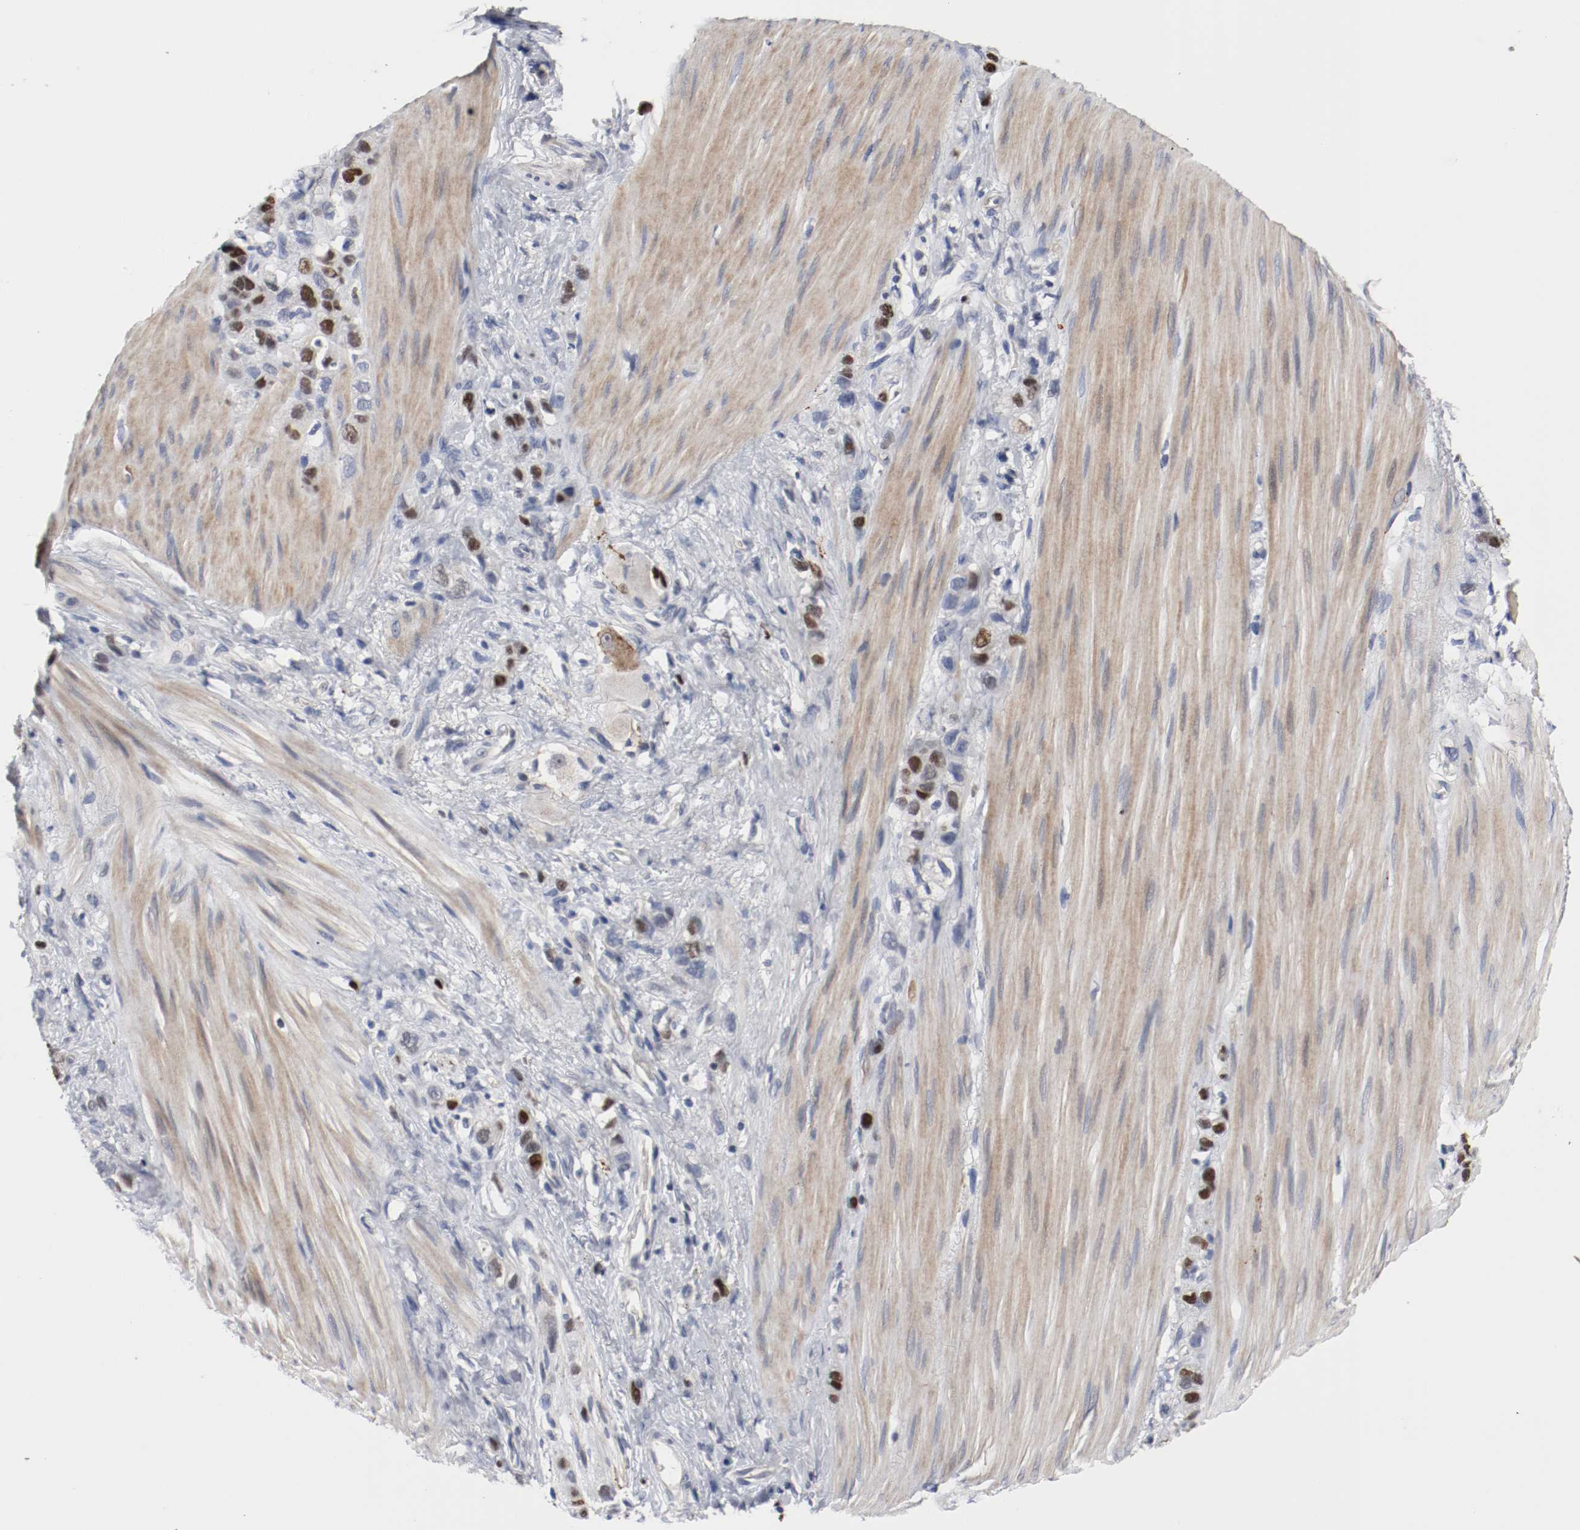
{"staining": {"intensity": "strong", "quantity": "25%-75%", "location": "nuclear"}, "tissue": "stomach cancer", "cell_type": "Tumor cells", "image_type": "cancer", "snomed": [{"axis": "morphology", "description": "Normal tissue, NOS"}, {"axis": "morphology", "description": "Adenocarcinoma, NOS"}, {"axis": "morphology", "description": "Adenocarcinoma, High grade"}, {"axis": "topography", "description": "Stomach, upper"}, {"axis": "topography", "description": "Stomach"}], "caption": "This histopathology image exhibits IHC staining of human adenocarcinoma (stomach), with high strong nuclear expression in approximately 25%-75% of tumor cells.", "gene": "MCM6", "patient": {"sex": "female", "age": 65}}